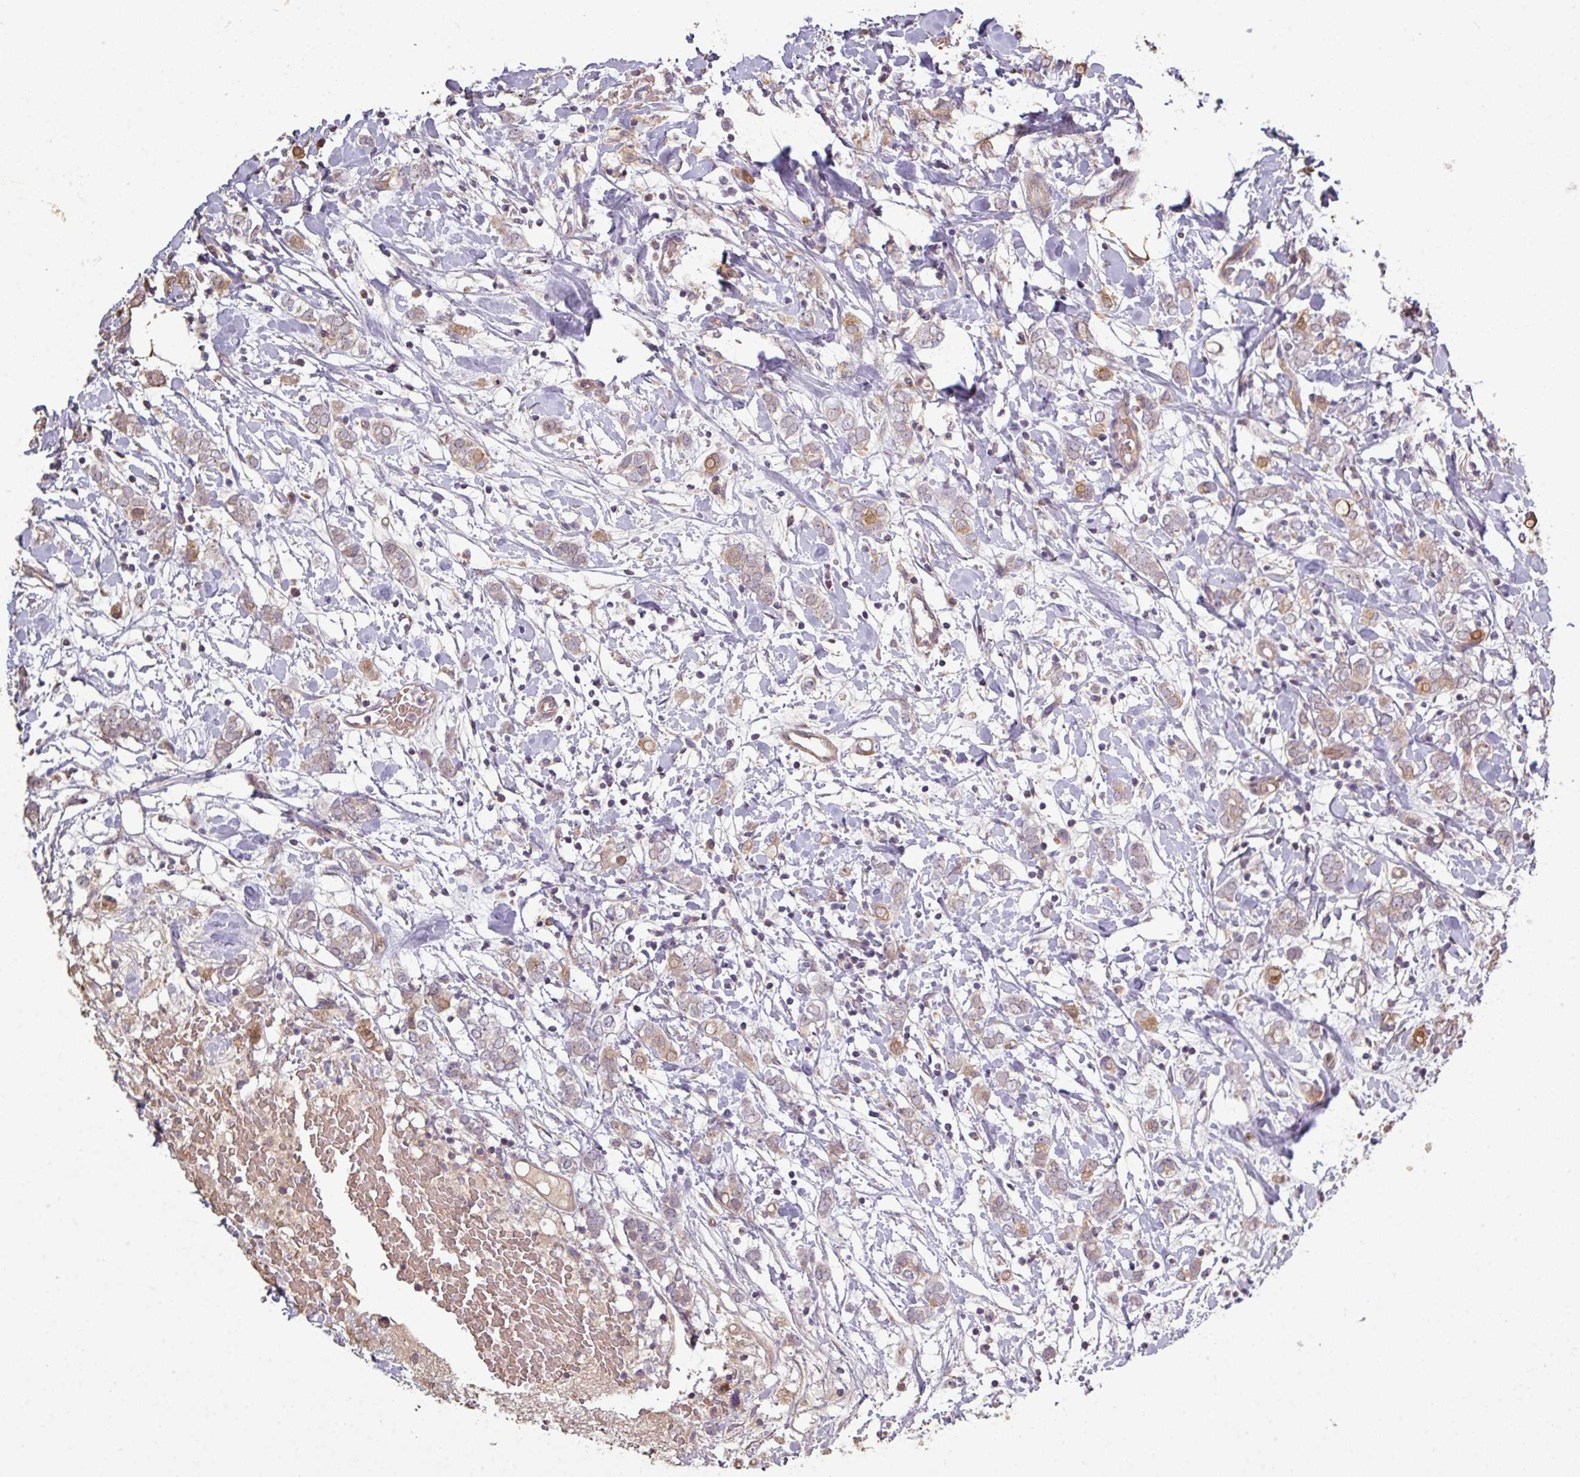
{"staining": {"intensity": "weak", "quantity": "25%-75%", "location": "cytoplasmic/membranous"}, "tissue": "breast cancer", "cell_type": "Tumor cells", "image_type": "cancer", "snomed": [{"axis": "morphology", "description": "Normal tissue, NOS"}, {"axis": "morphology", "description": "Lobular carcinoma"}, {"axis": "topography", "description": "Breast"}], "caption": "About 25%-75% of tumor cells in lobular carcinoma (breast) demonstrate weak cytoplasmic/membranous protein positivity as visualized by brown immunohistochemical staining.", "gene": "NHSL2", "patient": {"sex": "female", "age": 47}}